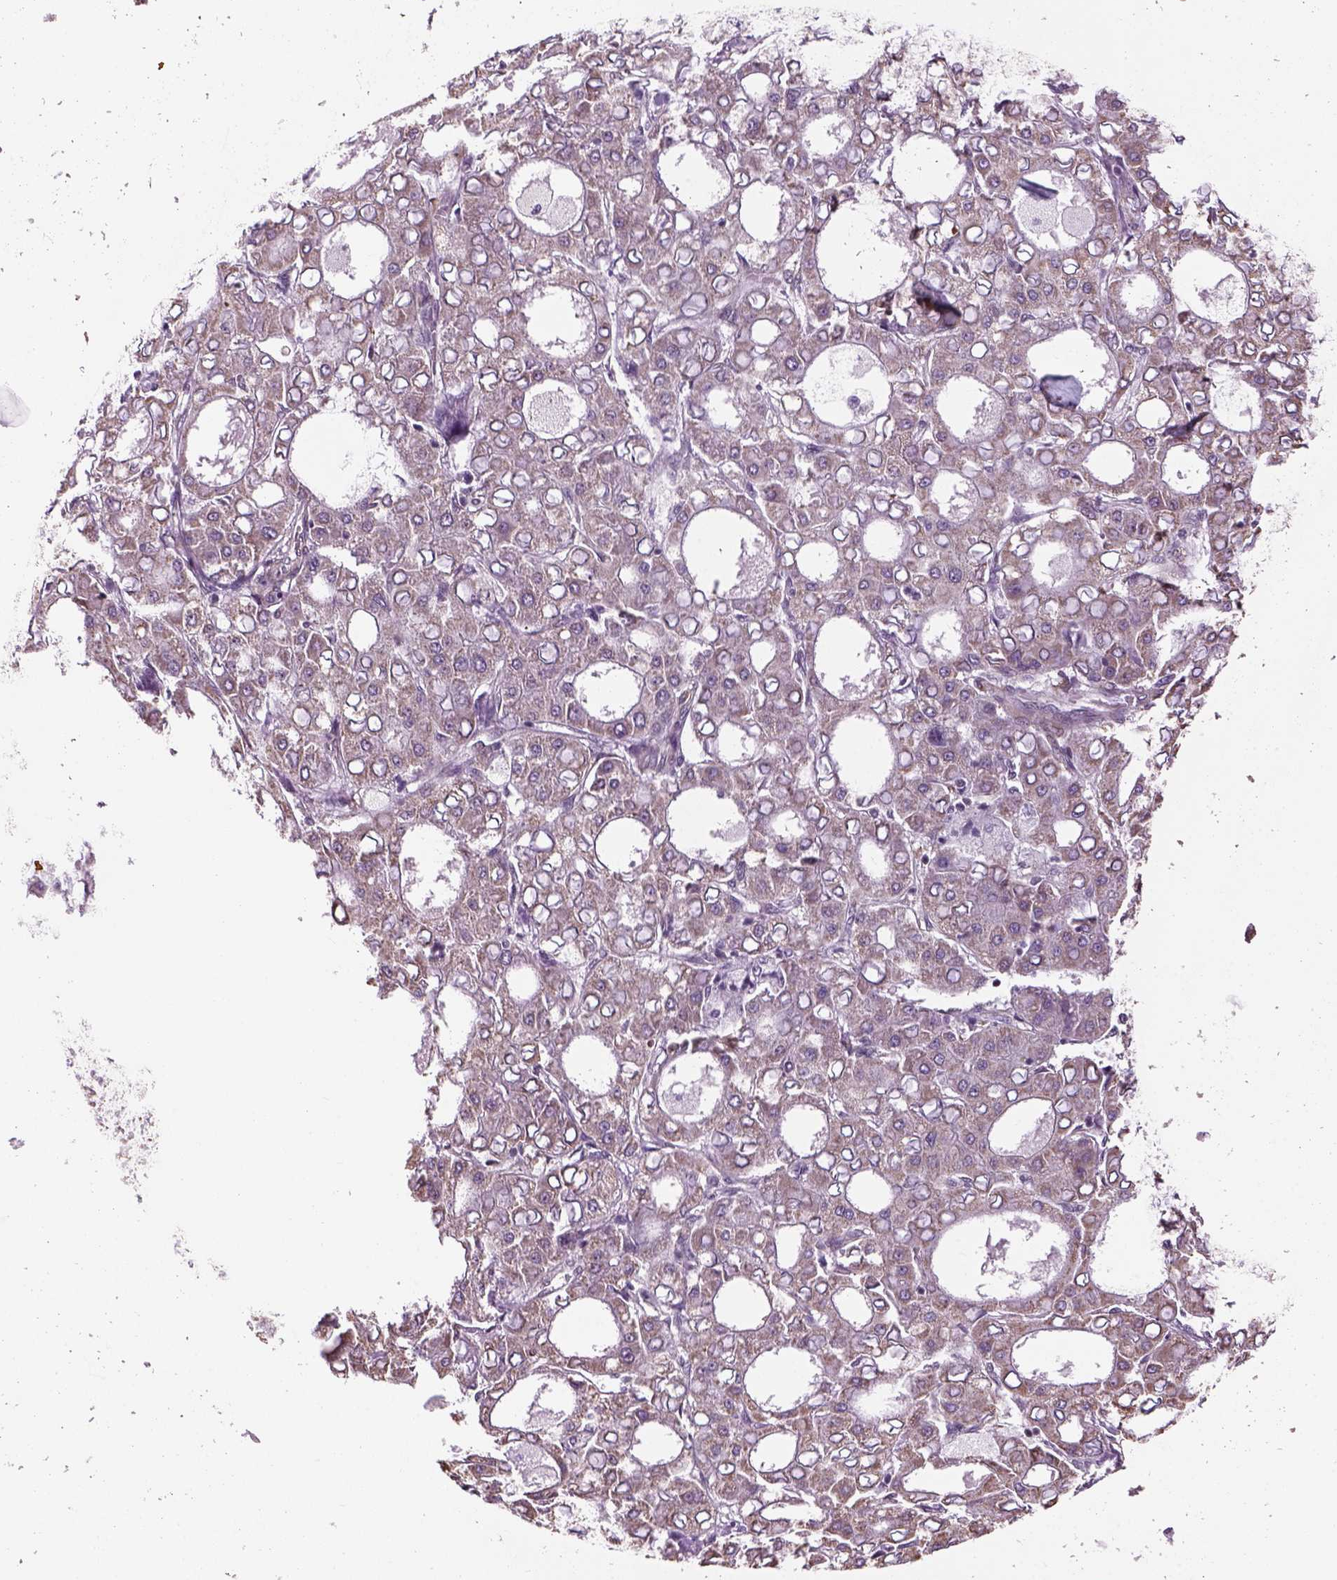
{"staining": {"intensity": "weak", "quantity": "25%-75%", "location": "cytoplasmic/membranous"}, "tissue": "liver cancer", "cell_type": "Tumor cells", "image_type": "cancer", "snomed": [{"axis": "morphology", "description": "Carcinoma, Hepatocellular, NOS"}, {"axis": "topography", "description": "Liver"}], "caption": "Hepatocellular carcinoma (liver) tissue displays weak cytoplasmic/membranous expression in approximately 25%-75% of tumor cells", "gene": "XK", "patient": {"sex": "male", "age": 65}}